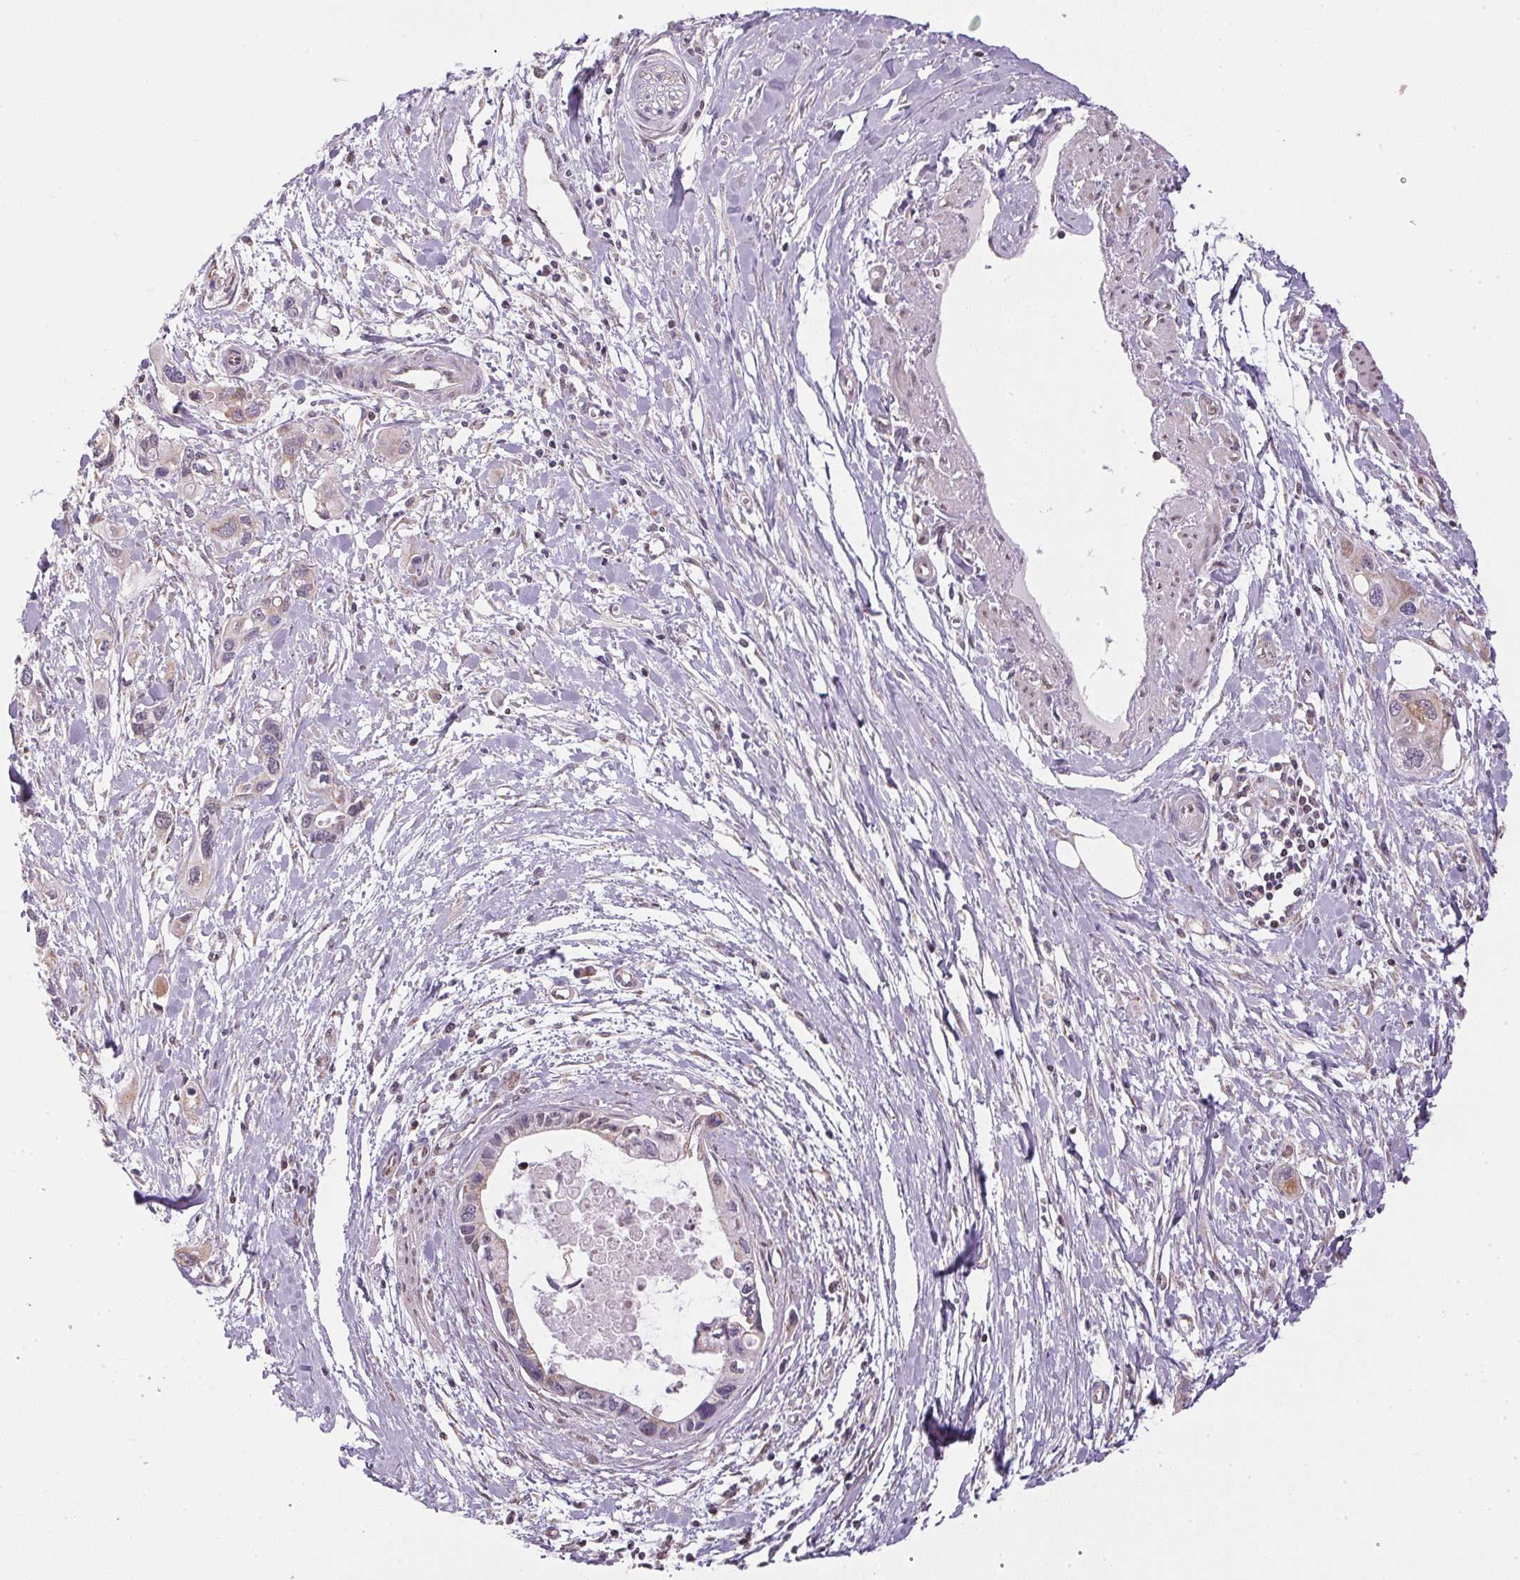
{"staining": {"intensity": "negative", "quantity": "none", "location": "none"}, "tissue": "pancreatic cancer", "cell_type": "Tumor cells", "image_type": "cancer", "snomed": [{"axis": "morphology", "description": "Adenocarcinoma, NOS"}, {"axis": "topography", "description": "Pancreas"}], "caption": "Immunohistochemistry histopathology image of neoplastic tissue: human pancreatic adenocarcinoma stained with DAB demonstrates no significant protein expression in tumor cells.", "gene": "SC5D", "patient": {"sex": "male", "age": 60}}